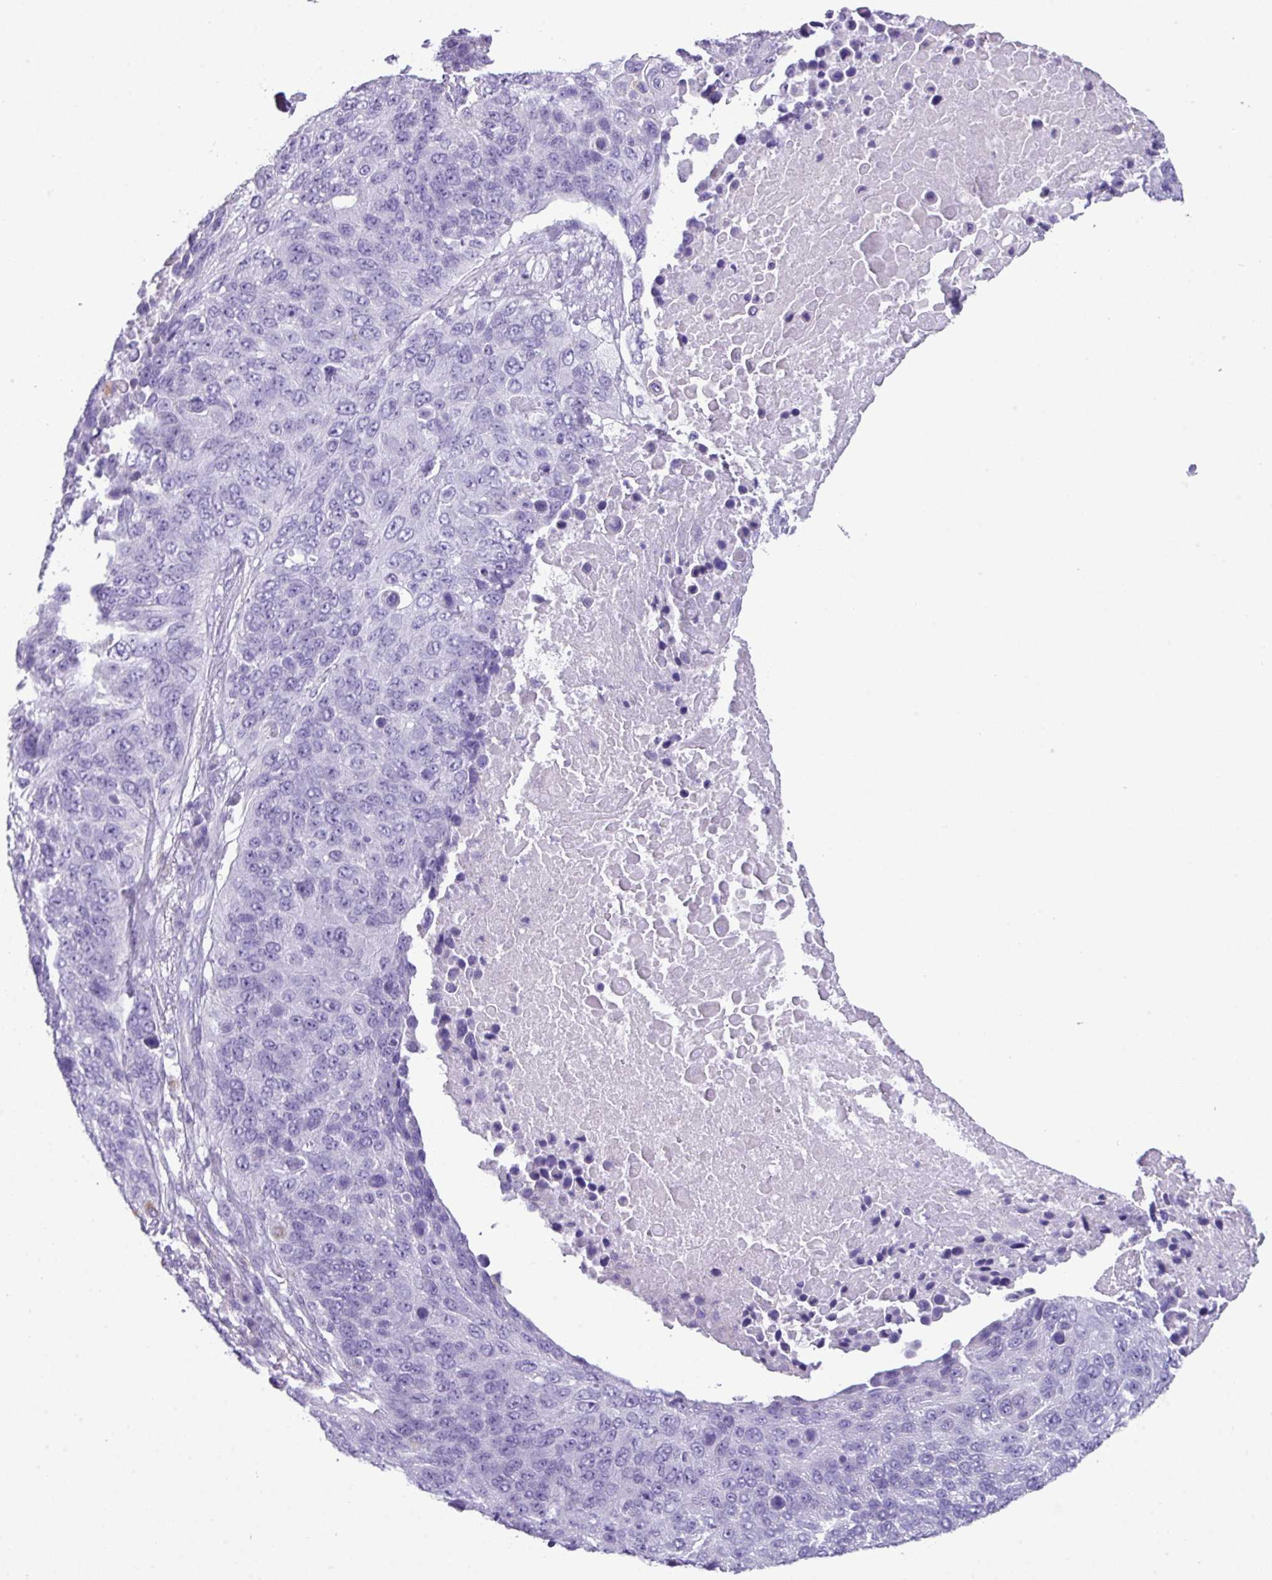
{"staining": {"intensity": "negative", "quantity": "none", "location": "none"}, "tissue": "lung cancer", "cell_type": "Tumor cells", "image_type": "cancer", "snomed": [{"axis": "morphology", "description": "Normal tissue, NOS"}, {"axis": "morphology", "description": "Squamous cell carcinoma, NOS"}, {"axis": "topography", "description": "Lymph node"}, {"axis": "topography", "description": "Lung"}], "caption": "Immunohistochemical staining of lung squamous cell carcinoma exhibits no significant positivity in tumor cells. The staining was performed using DAB (3,3'-diaminobenzidine) to visualize the protein expression in brown, while the nuclei were stained in blue with hematoxylin (Magnification: 20x).", "gene": "AGO3", "patient": {"sex": "male", "age": 66}}